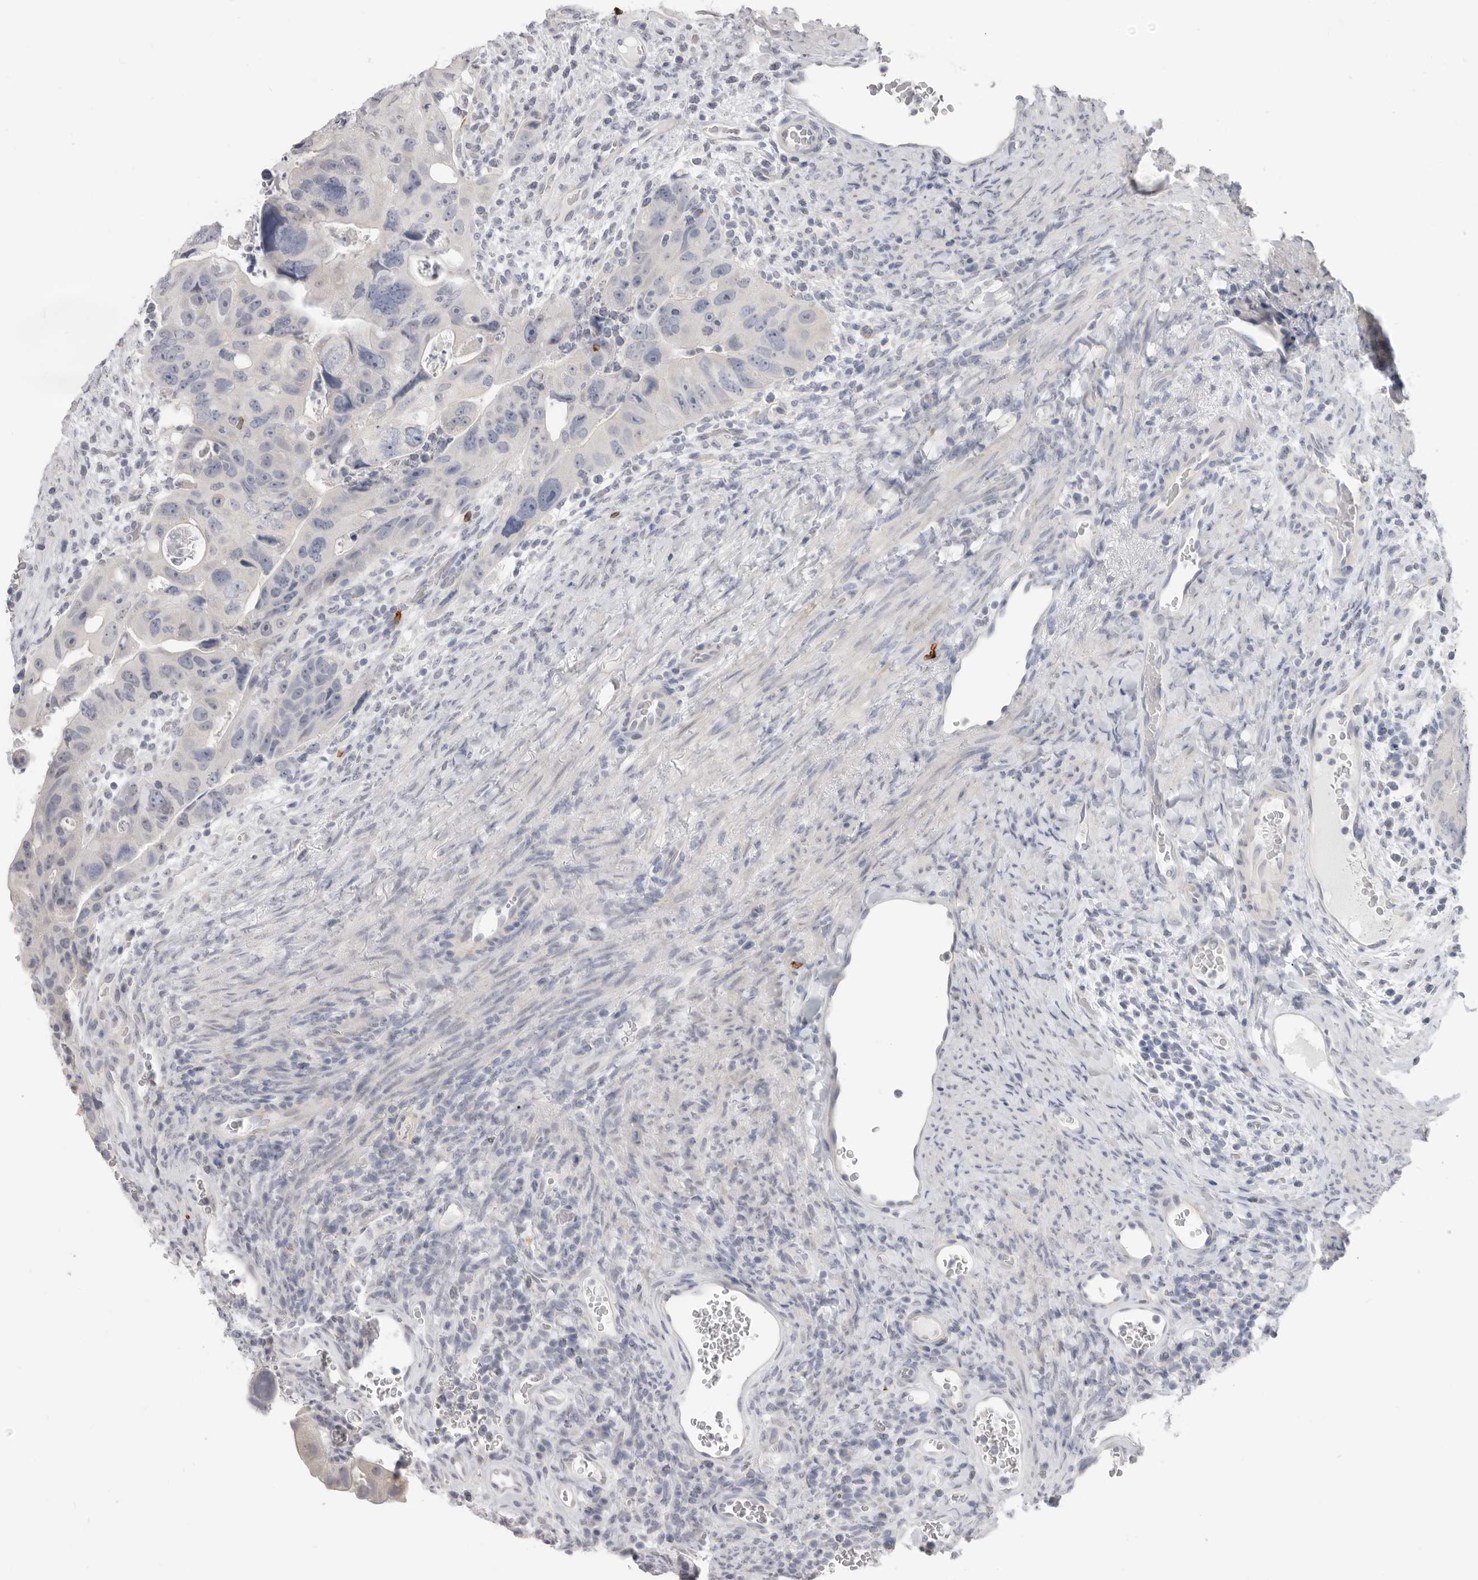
{"staining": {"intensity": "negative", "quantity": "none", "location": "none"}, "tissue": "colorectal cancer", "cell_type": "Tumor cells", "image_type": "cancer", "snomed": [{"axis": "morphology", "description": "Adenocarcinoma, NOS"}, {"axis": "topography", "description": "Rectum"}], "caption": "A high-resolution micrograph shows immunohistochemistry staining of colorectal adenocarcinoma, which demonstrates no significant positivity in tumor cells. (DAB IHC, high magnification).", "gene": "XIRP1", "patient": {"sex": "male", "age": 59}}